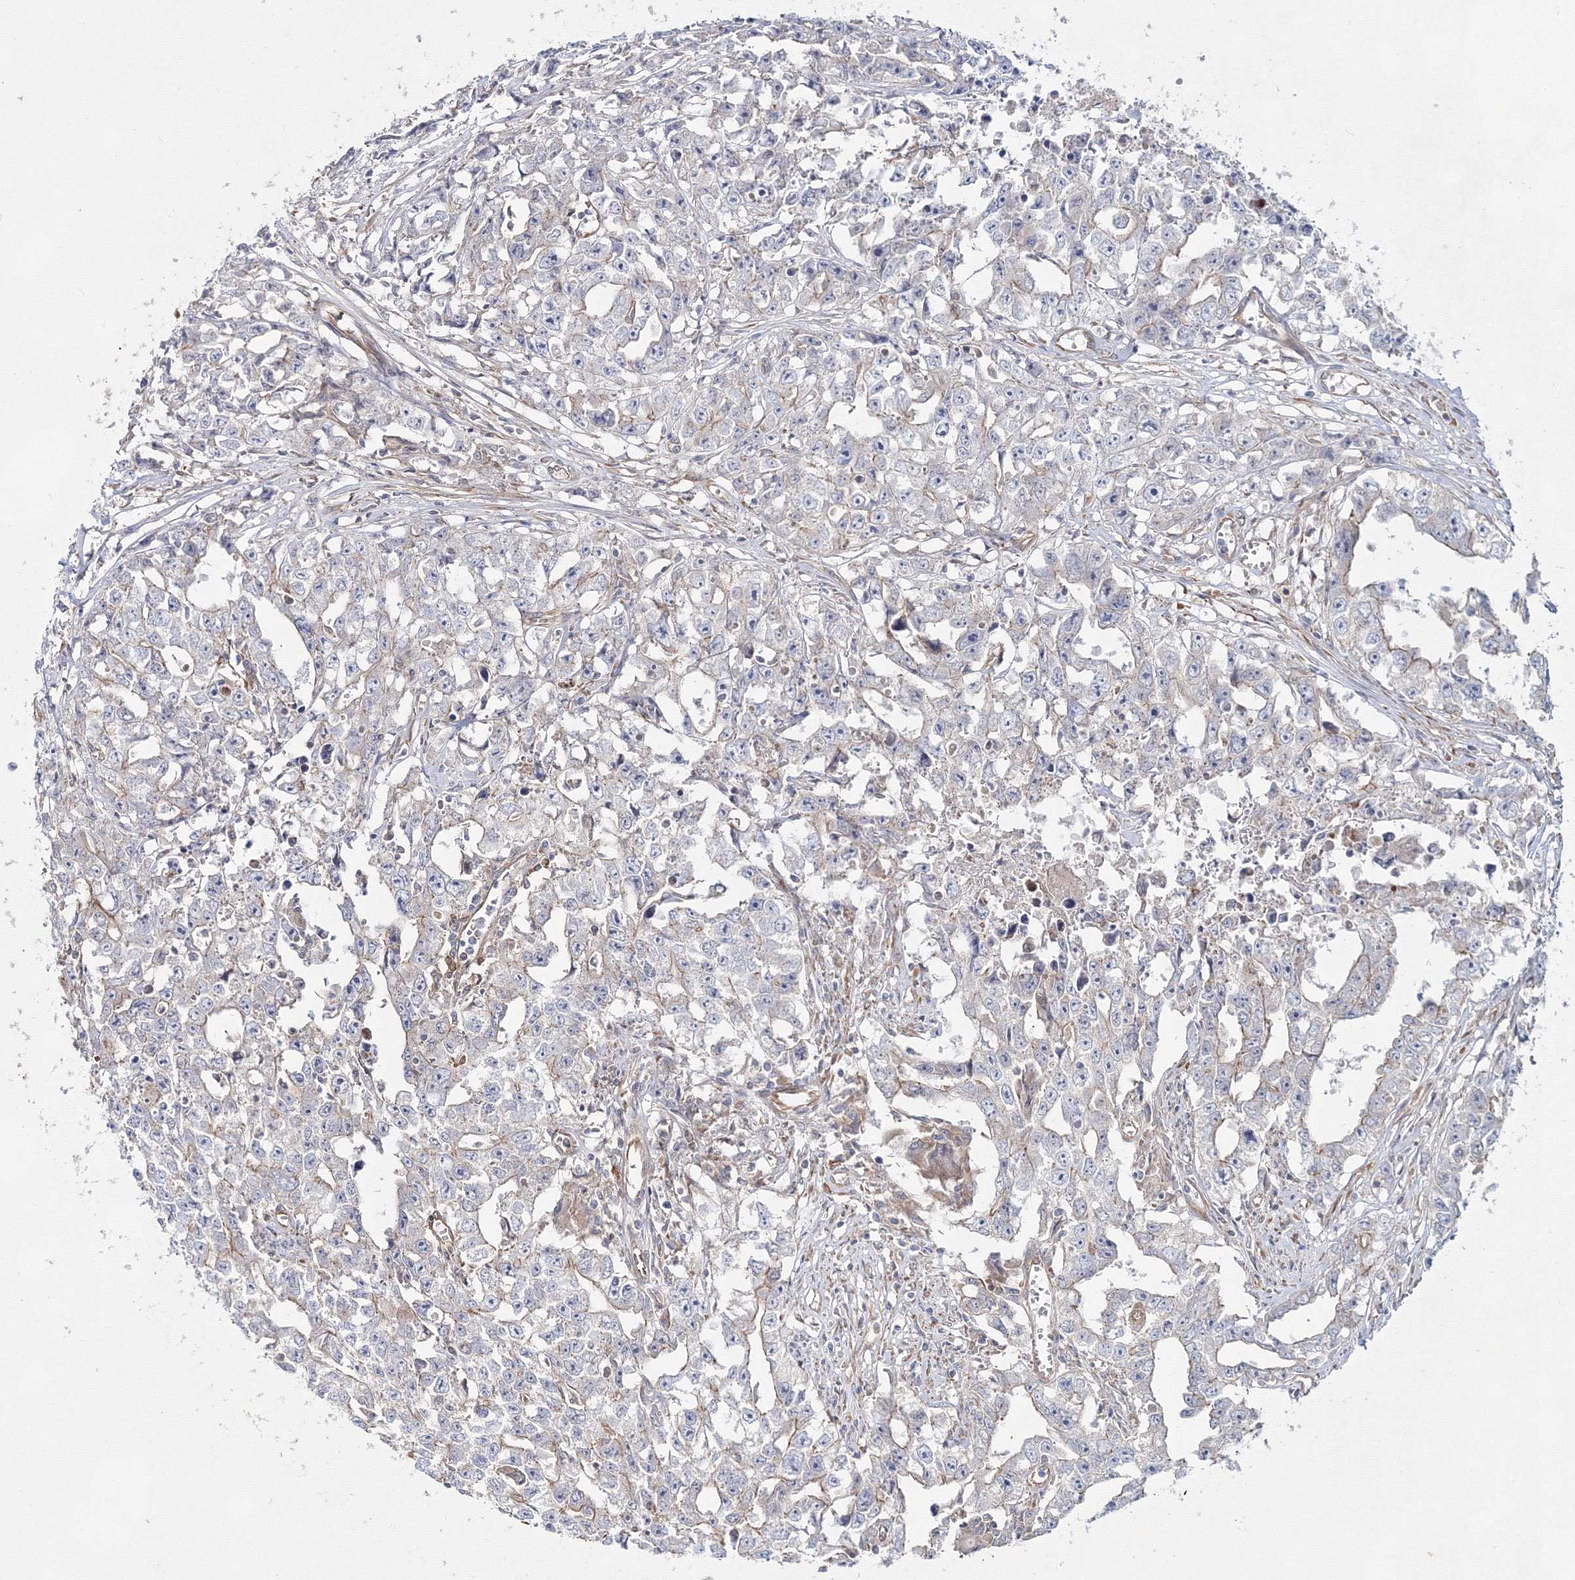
{"staining": {"intensity": "moderate", "quantity": "<25%", "location": "cytoplasmic/membranous"}, "tissue": "testis cancer", "cell_type": "Tumor cells", "image_type": "cancer", "snomed": [{"axis": "morphology", "description": "Seminoma, NOS"}, {"axis": "morphology", "description": "Carcinoma, Embryonal, NOS"}, {"axis": "topography", "description": "Testis"}], "caption": "Brown immunohistochemical staining in human testis cancer (embryonal carcinoma) shows moderate cytoplasmic/membranous staining in about <25% of tumor cells.", "gene": "EXOC6", "patient": {"sex": "male", "age": 43}}